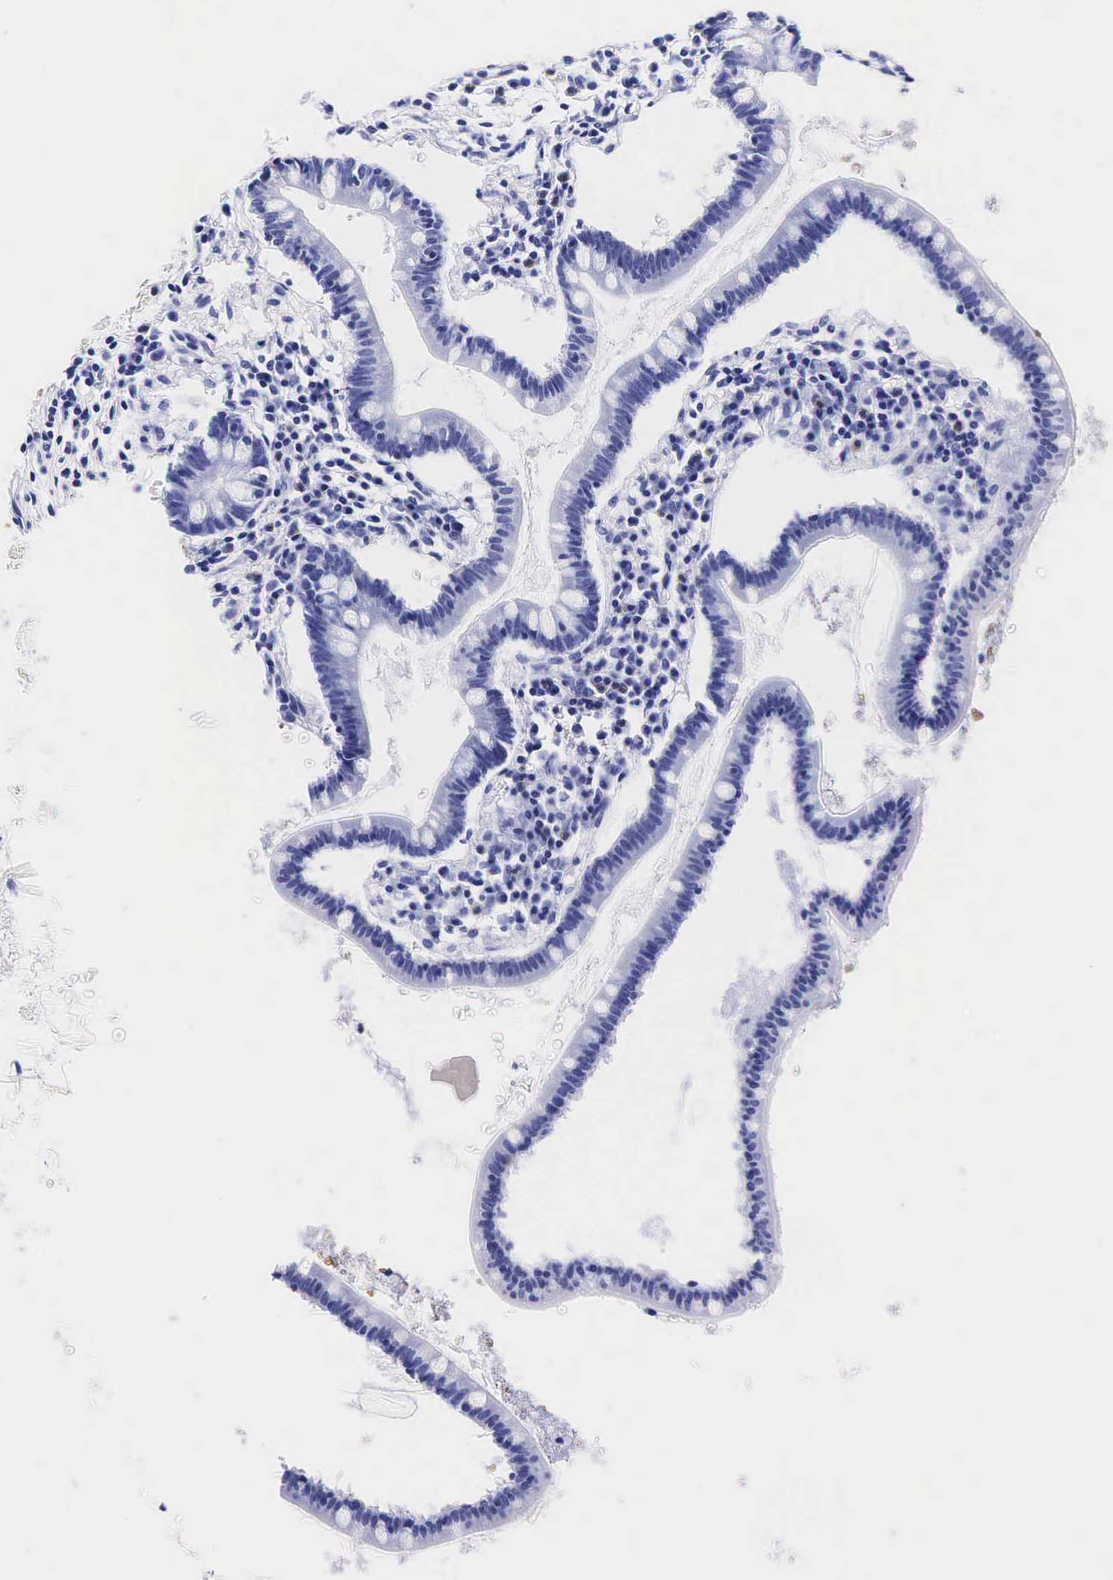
{"staining": {"intensity": "negative", "quantity": "none", "location": "none"}, "tissue": "small intestine", "cell_type": "Glandular cells", "image_type": "normal", "snomed": [{"axis": "morphology", "description": "Normal tissue, NOS"}, {"axis": "topography", "description": "Small intestine"}], "caption": "Immunohistochemistry (IHC) of normal small intestine exhibits no positivity in glandular cells.", "gene": "ACP3", "patient": {"sex": "female", "age": 37}}